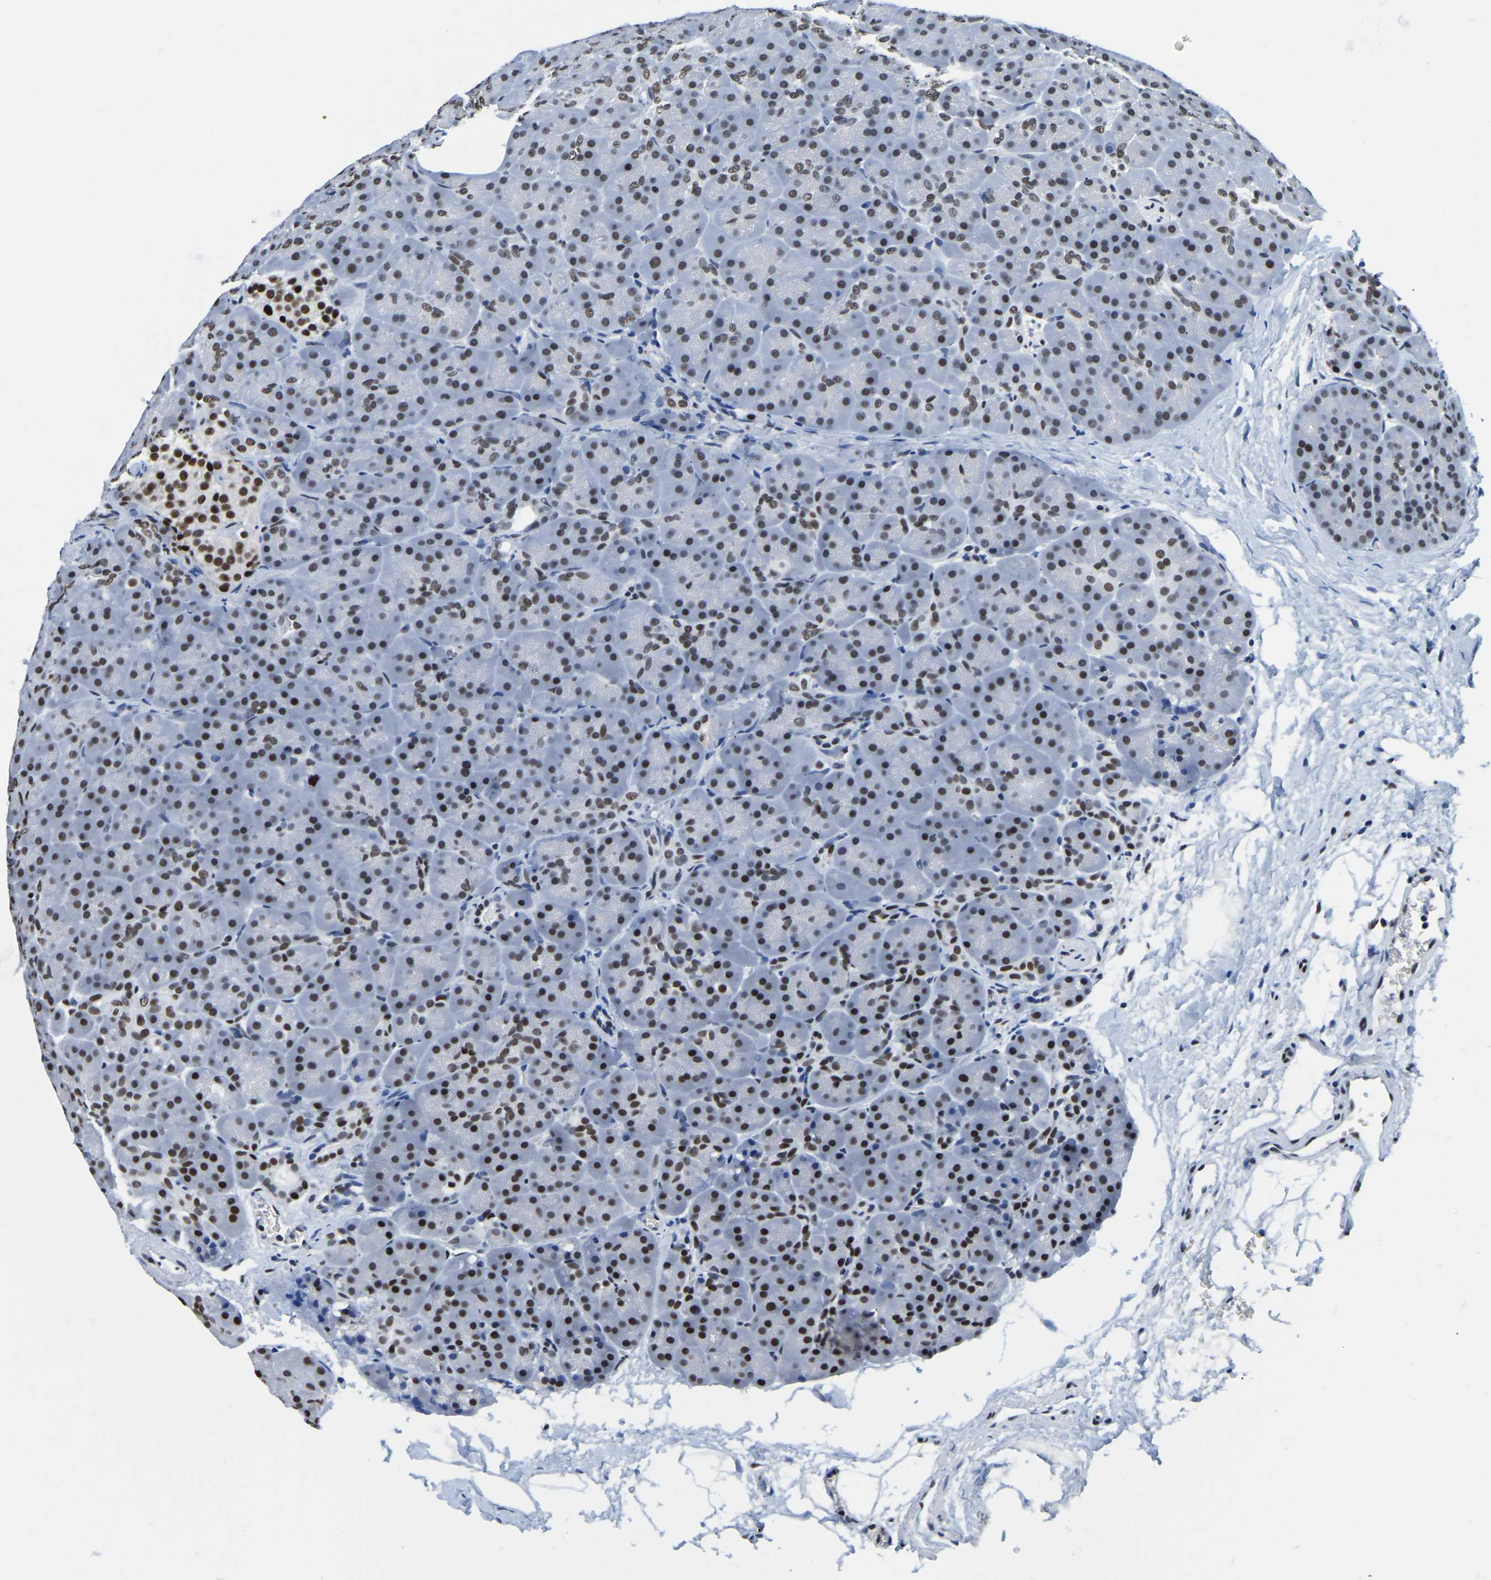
{"staining": {"intensity": "moderate", "quantity": "25%-75%", "location": "nuclear"}, "tissue": "pancreas", "cell_type": "Exocrine glandular cells", "image_type": "normal", "snomed": [{"axis": "morphology", "description": "Normal tissue, NOS"}, {"axis": "topography", "description": "Pancreas"}], "caption": "Immunohistochemistry photomicrograph of benign pancreas: human pancreas stained using immunohistochemistry (IHC) shows medium levels of moderate protein expression localized specifically in the nuclear of exocrine glandular cells, appearing as a nuclear brown color.", "gene": "UBA1", "patient": {"sex": "male", "age": 66}}